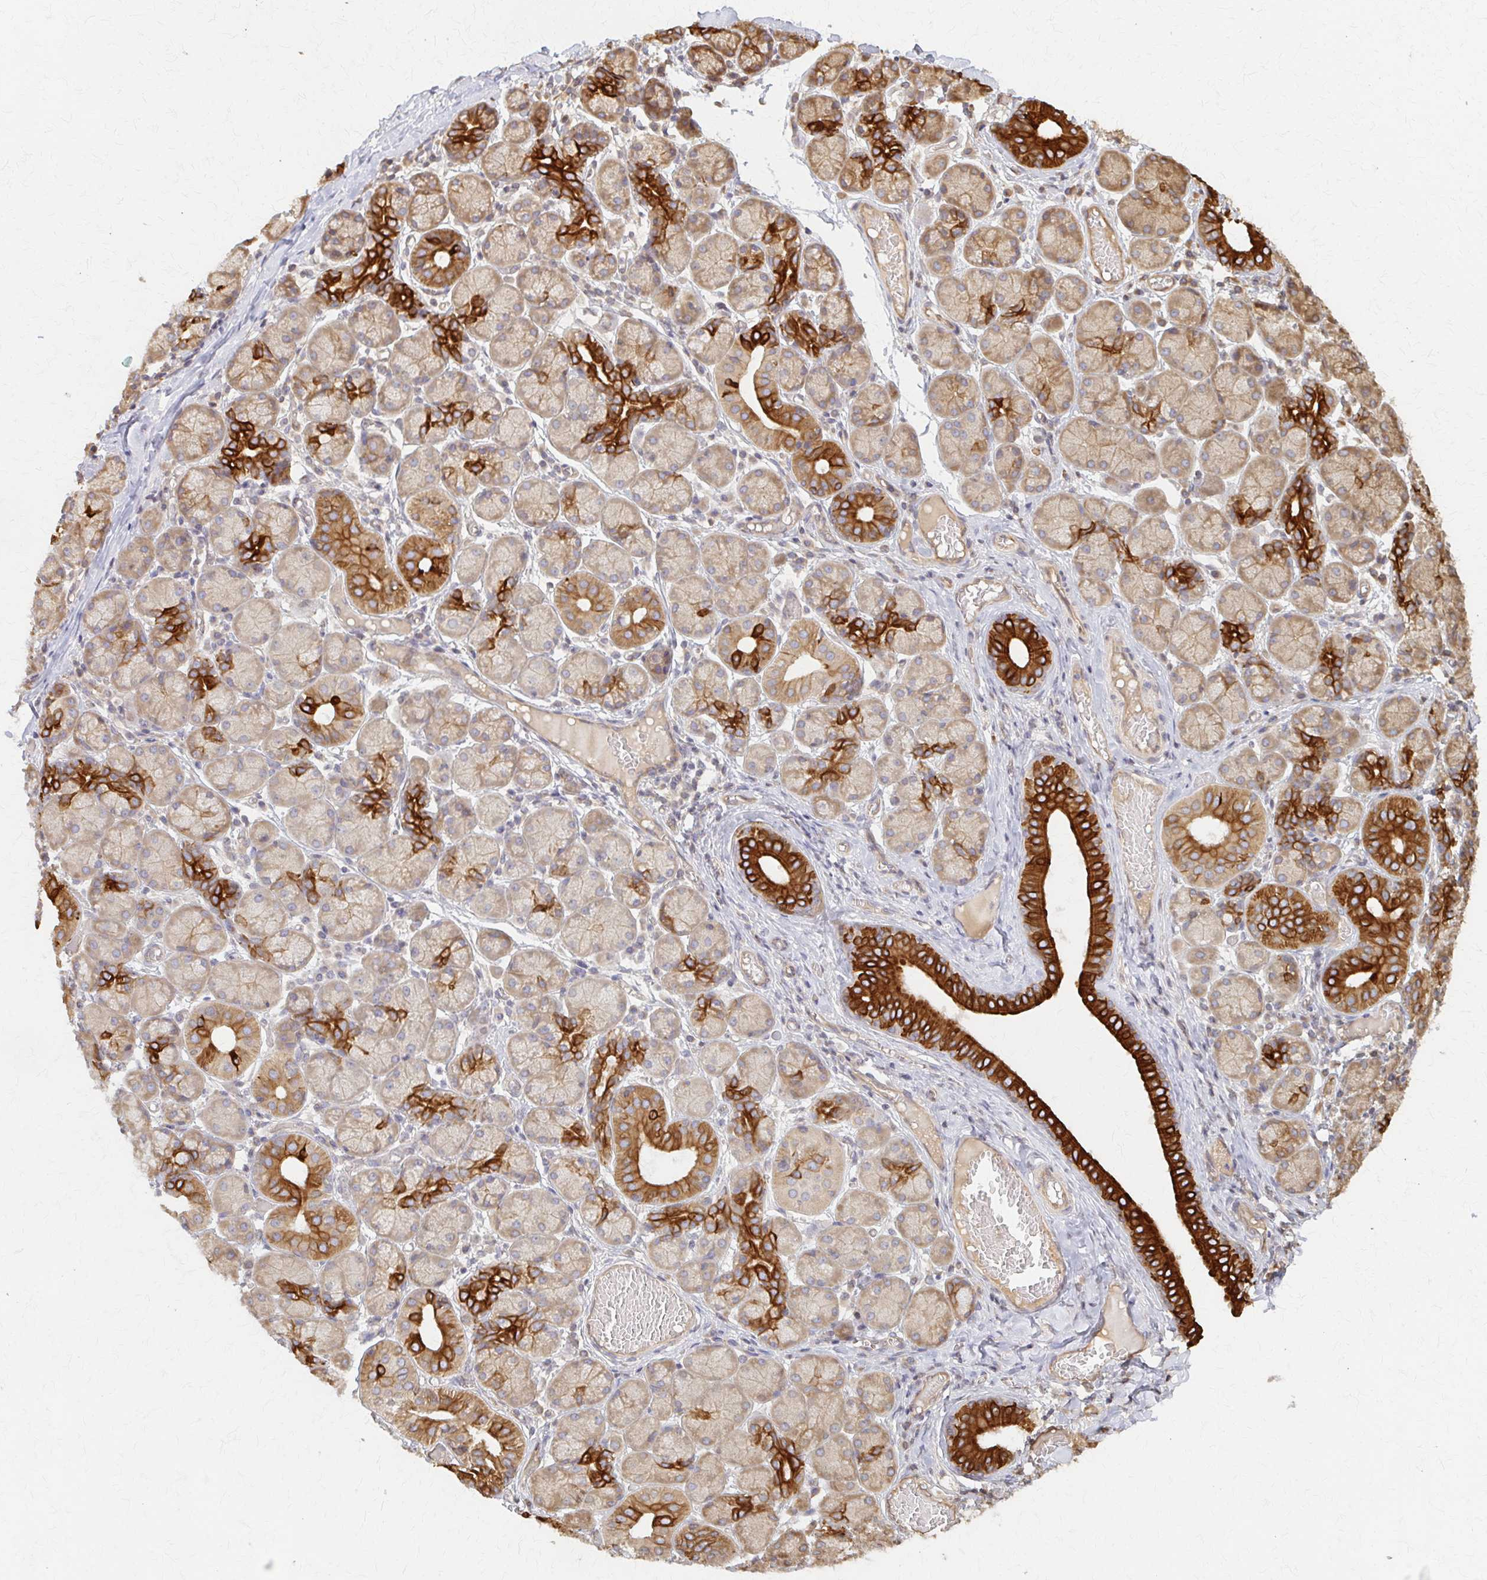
{"staining": {"intensity": "strong", "quantity": "25%-75%", "location": "cytoplasmic/membranous"}, "tissue": "salivary gland", "cell_type": "Glandular cells", "image_type": "normal", "snomed": [{"axis": "morphology", "description": "Normal tissue, NOS"}, {"axis": "topography", "description": "Salivary gland"}], "caption": "Human salivary gland stained with a protein marker demonstrates strong staining in glandular cells.", "gene": "ARHGAP35", "patient": {"sex": "female", "age": 24}}